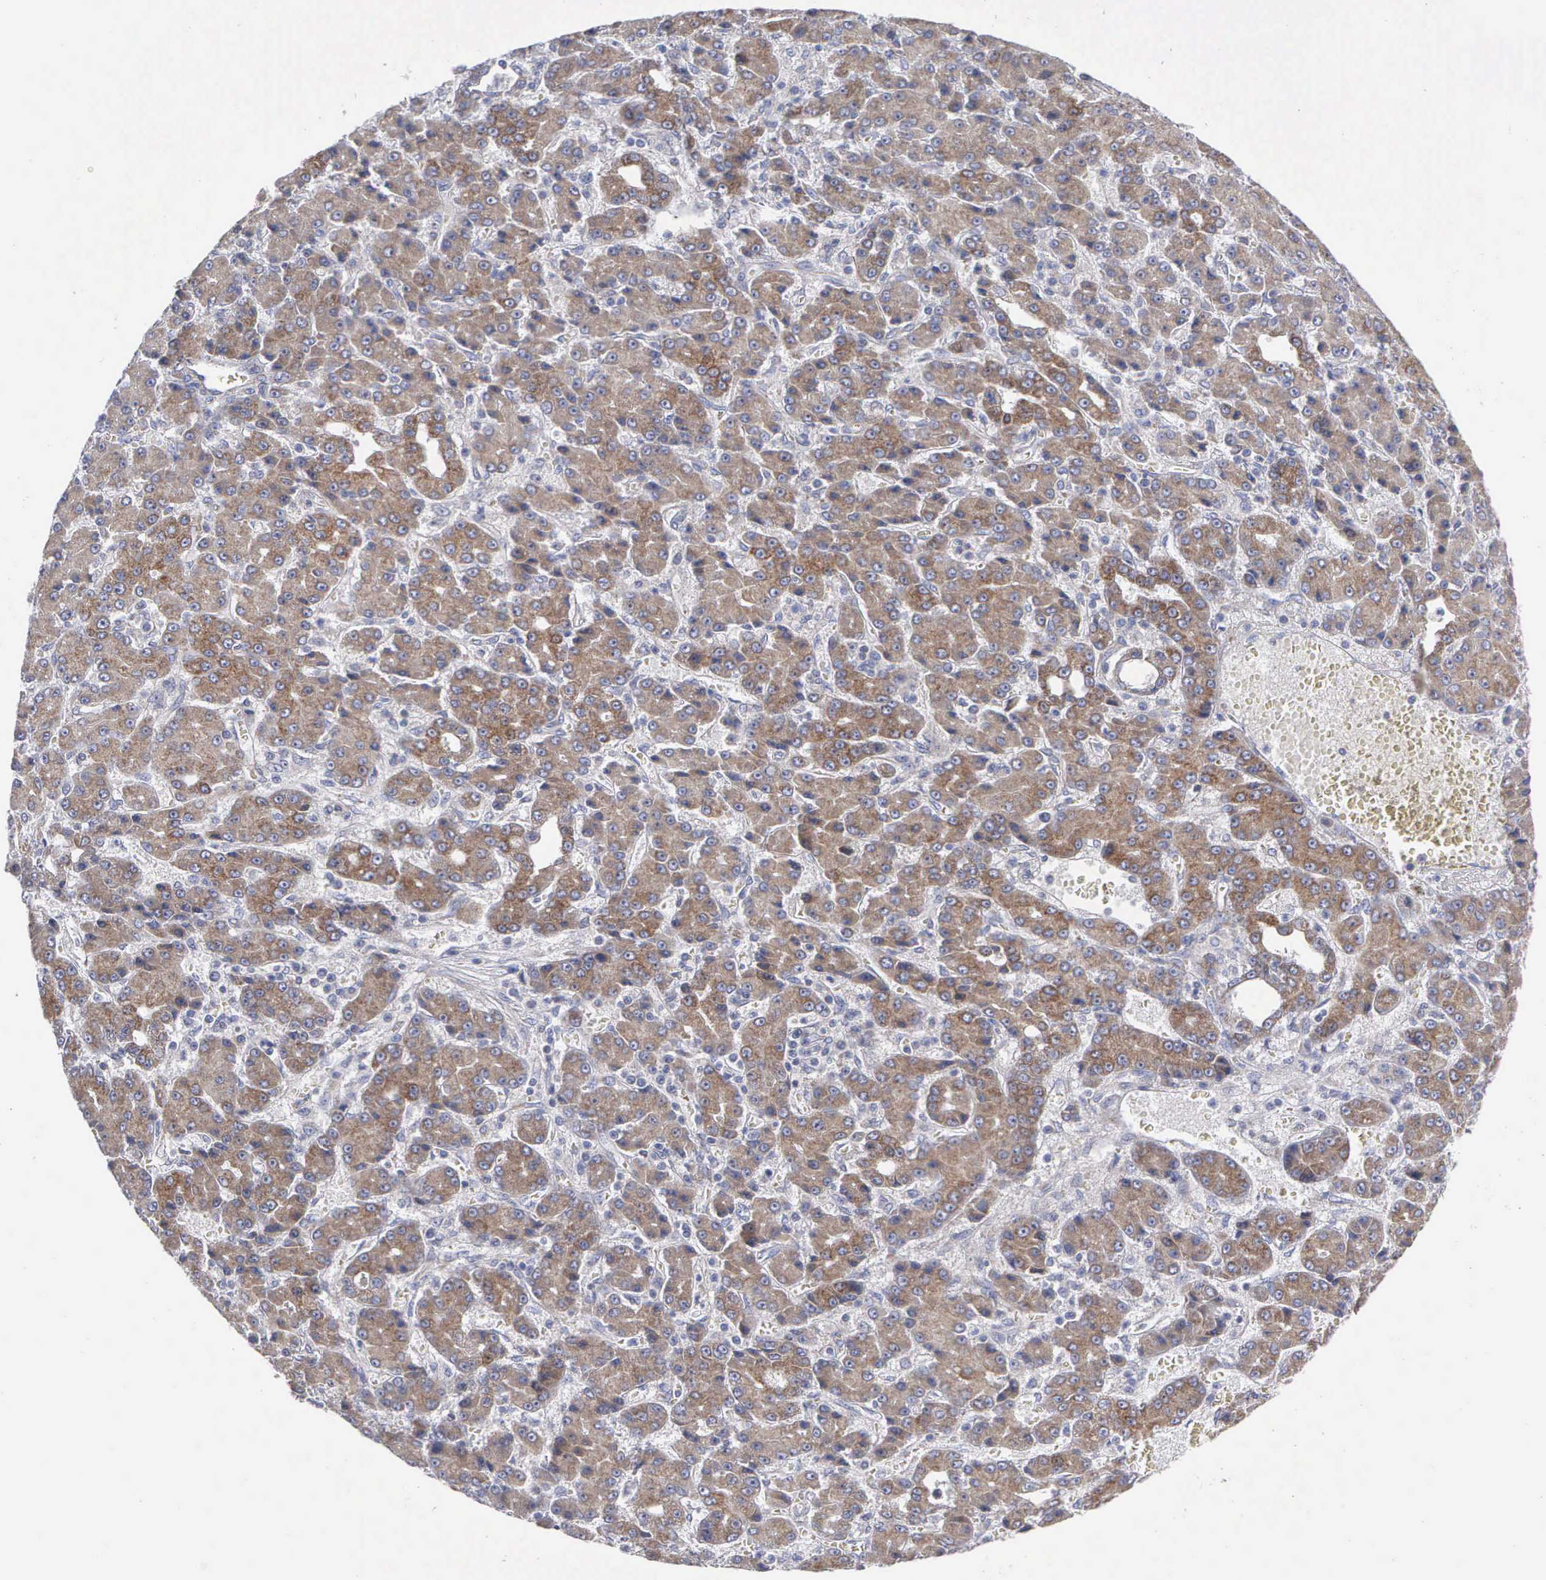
{"staining": {"intensity": "moderate", "quantity": ">75%", "location": "cytoplasmic/membranous"}, "tissue": "liver cancer", "cell_type": "Tumor cells", "image_type": "cancer", "snomed": [{"axis": "morphology", "description": "Carcinoma, Hepatocellular, NOS"}, {"axis": "topography", "description": "Liver"}], "caption": "Immunohistochemical staining of human hepatocellular carcinoma (liver) demonstrates medium levels of moderate cytoplasmic/membranous protein expression in approximately >75% of tumor cells. (DAB = brown stain, brightfield microscopy at high magnification).", "gene": "APOOL", "patient": {"sex": "male", "age": 69}}